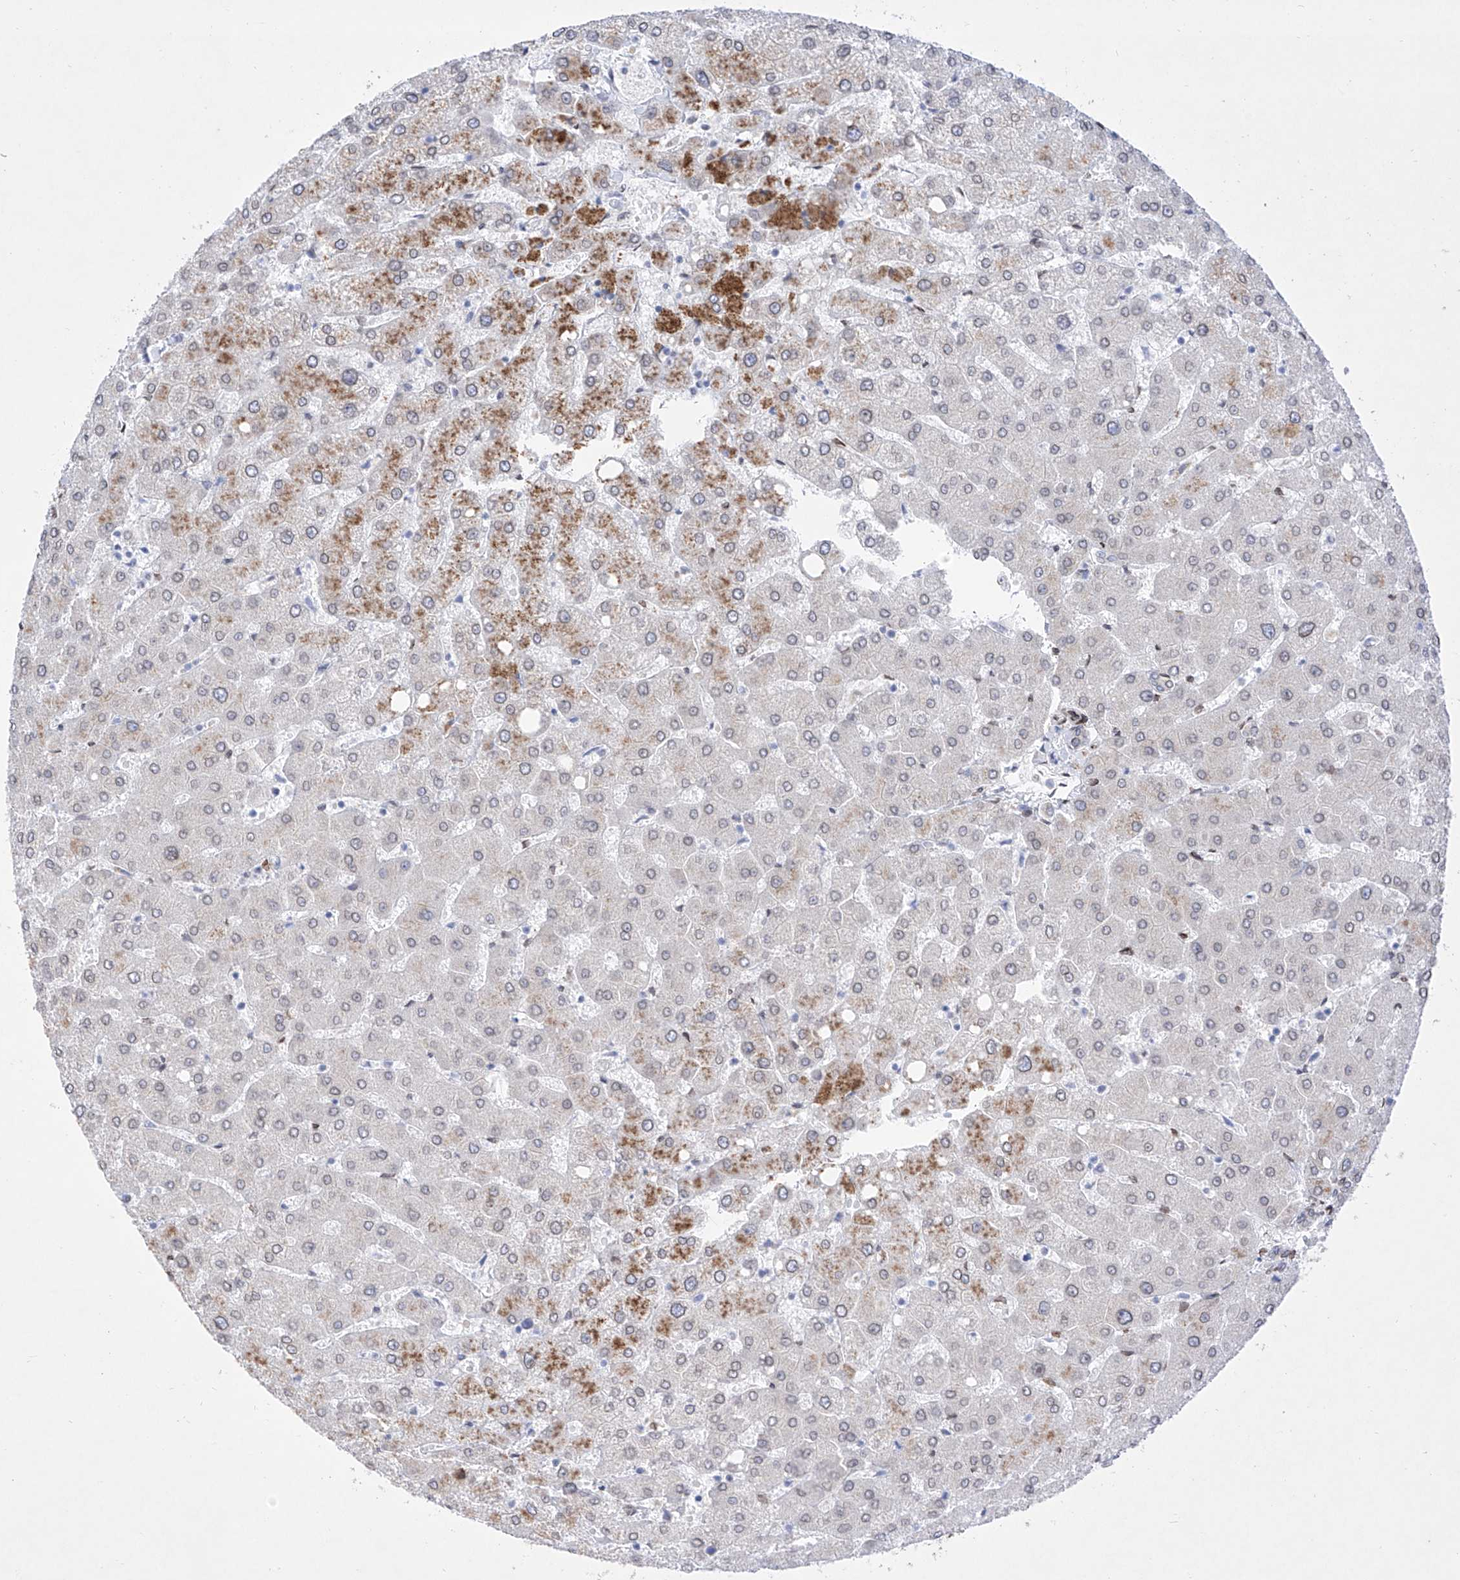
{"staining": {"intensity": "negative", "quantity": "none", "location": "none"}, "tissue": "liver", "cell_type": "Cholangiocytes", "image_type": "normal", "snomed": [{"axis": "morphology", "description": "Normal tissue, NOS"}, {"axis": "topography", "description": "Liver"}], "caption": "This micrograph is of unremarkable liver stained with immunohistochemistry (IHC) to label a protein in brown with the nuclei are counter-stained blue. There is no staining in cholangiocytes.", "gene": "LCLAT1", "patient": {"sex": "female", "age": 54}}